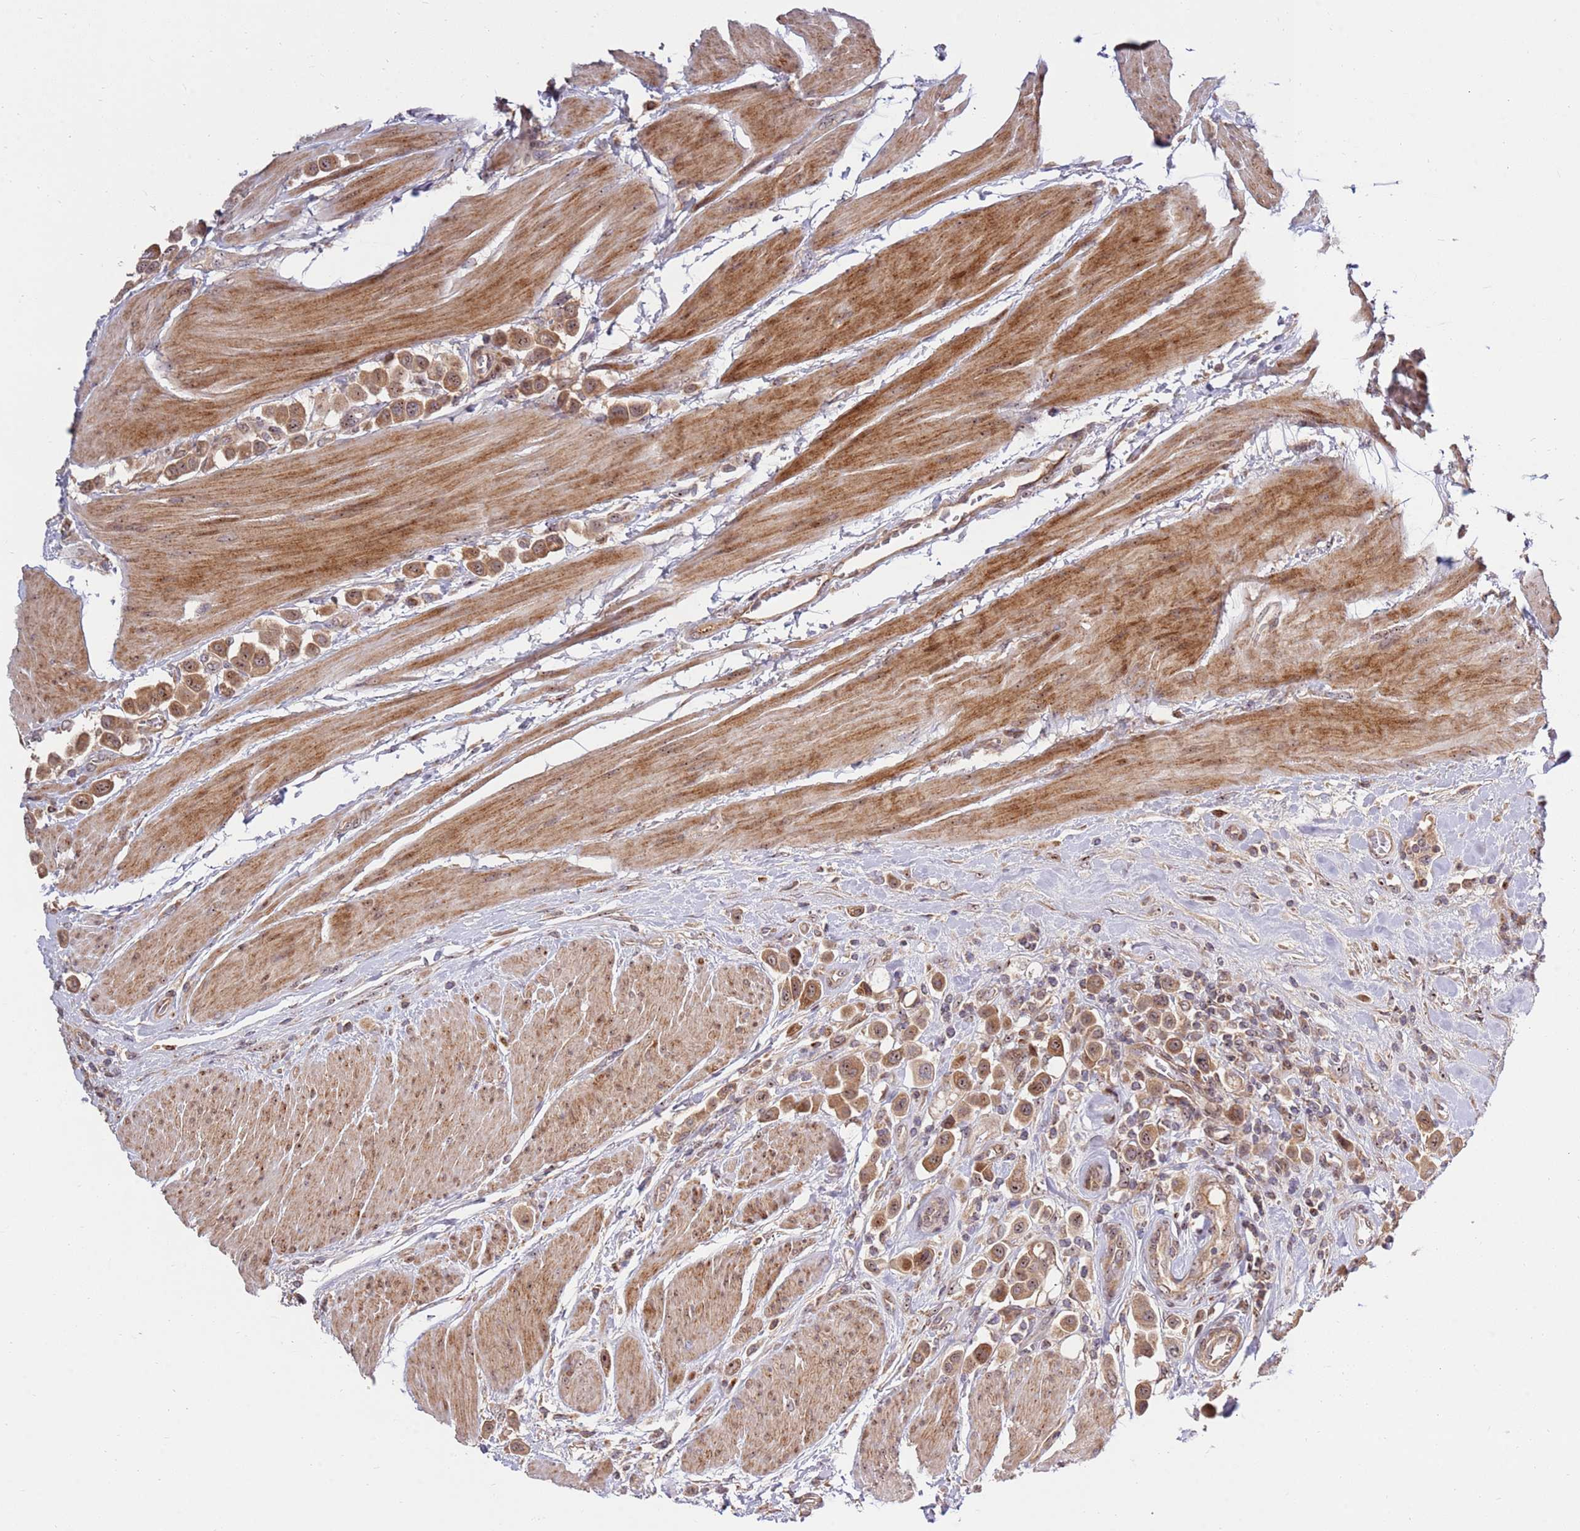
{"staining": {"intensity": "moderate", "quantity": ">75%", "location": "cytoplasmic/membranous,nuclear"}, "tissue": "urothelial cancer", "cell_type": "Tumor cells", "image_type": "cancer", "snomed": [{"axis": "morphology", "description": "Urothelial carcinoma, High grade"}, {"axis": "topography", "description": "Urinary bladder"}], "caption": "Tumor cells demonstrate medium levels of moderate cytoplasmic/membranous and nuclear expression in about >75% of cells in human high-grade urothelial carcinoma.", "gene": "KIF25", "patient": {"sex": "male", "age": 50}}